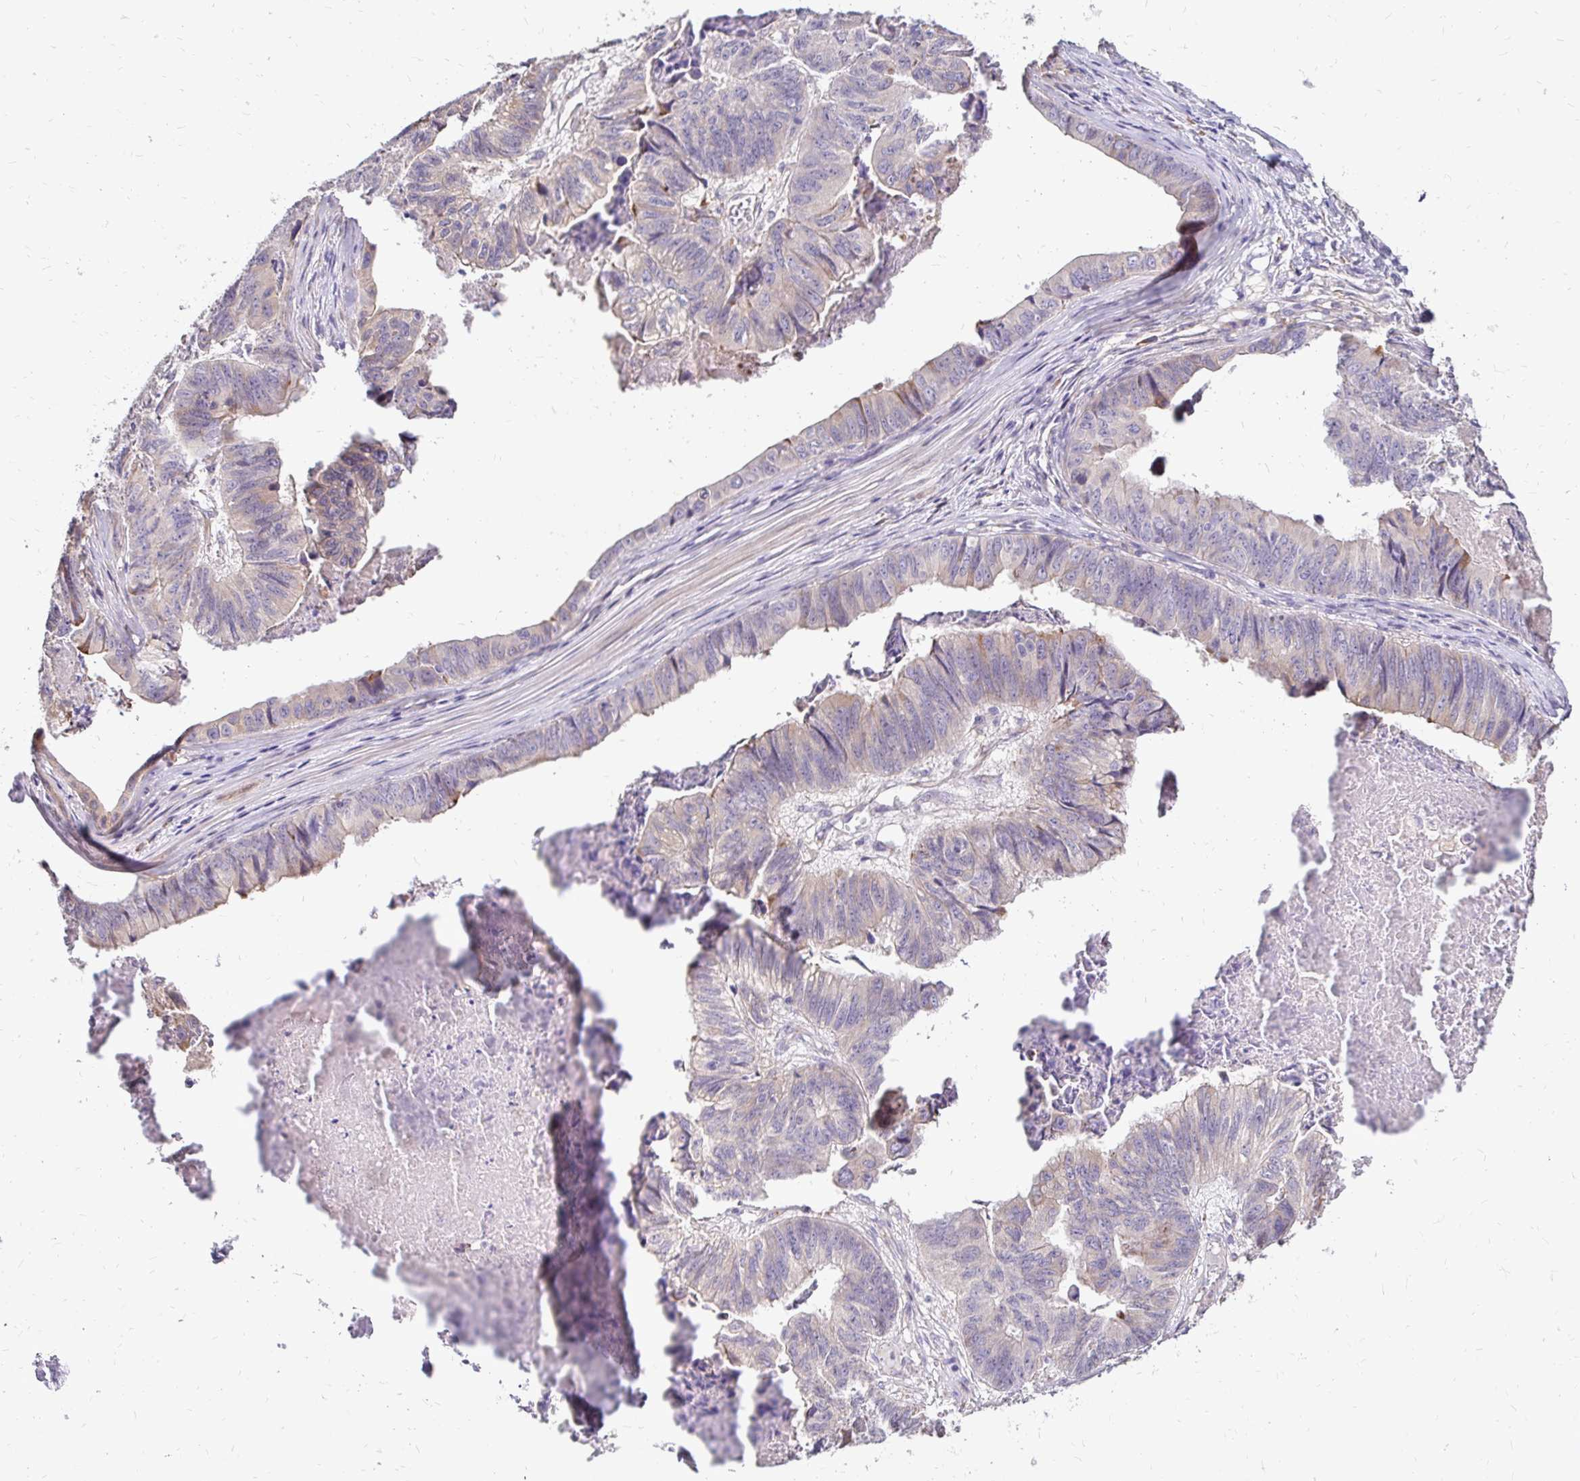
{"staining": {"intensity": "weak", "quantity": "<25%", "location": "cytoplasmic/membranous"}, "tissue": "stomach cancer", "cell_type": "Tumor cells", "image_type": "cancer", "snomed": [{"axis": "morphology", "description": "Adenocarcinoma, NOS"}, {"axis": "topography", "description": "Stomach, lower"}], "caption": "Immunohistochemistry (IHC) histopathology image of neoplastic tissue: stomach adenocarcinoma stained with DAB shows no significant protein positivity in tumor cells.", "gene": "PRIMA1", "patient": {"sex": "male", "age": 77}}